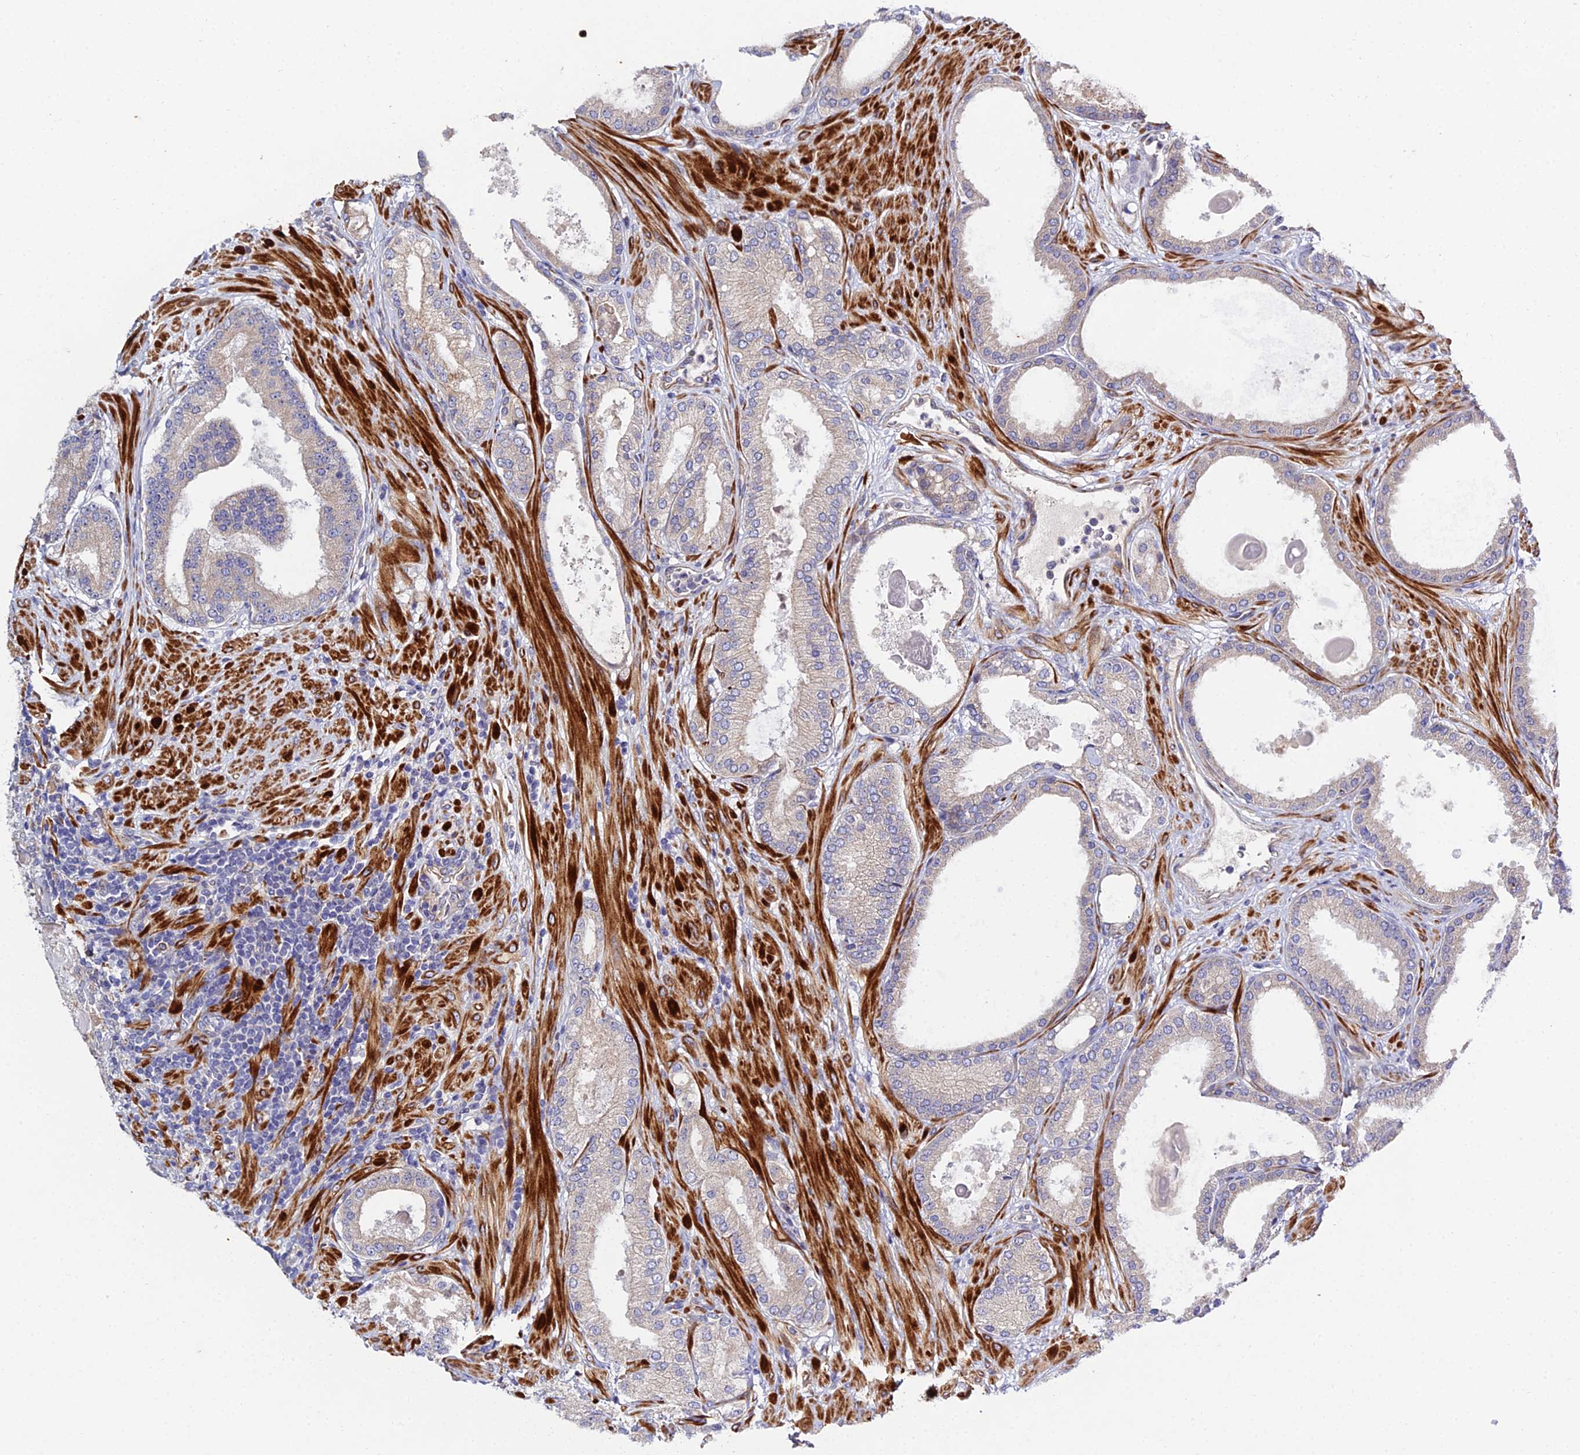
{"staining": {"intensity": "weak", "quantity": "25%-75%", "location": "cytoplasmic/membranous"}, "tissue": "prostate cancer", "cell_type": "Tumor cells", "image_type": "cancer", "snomed": [{"axis": "morphology", "description": "Adenocarcinoma, Low grade"}, {"axis": "topography", "description": "Prostate"}], "caption": "About 25%-75% of tumor cells in human prostate cancer reveal weak cytoplasmic/membranous protein staining as visualized by brown immunohistochemical staining.", "gene": "ARL6IP1", "patient": {"sex": "male", "age": 59}}